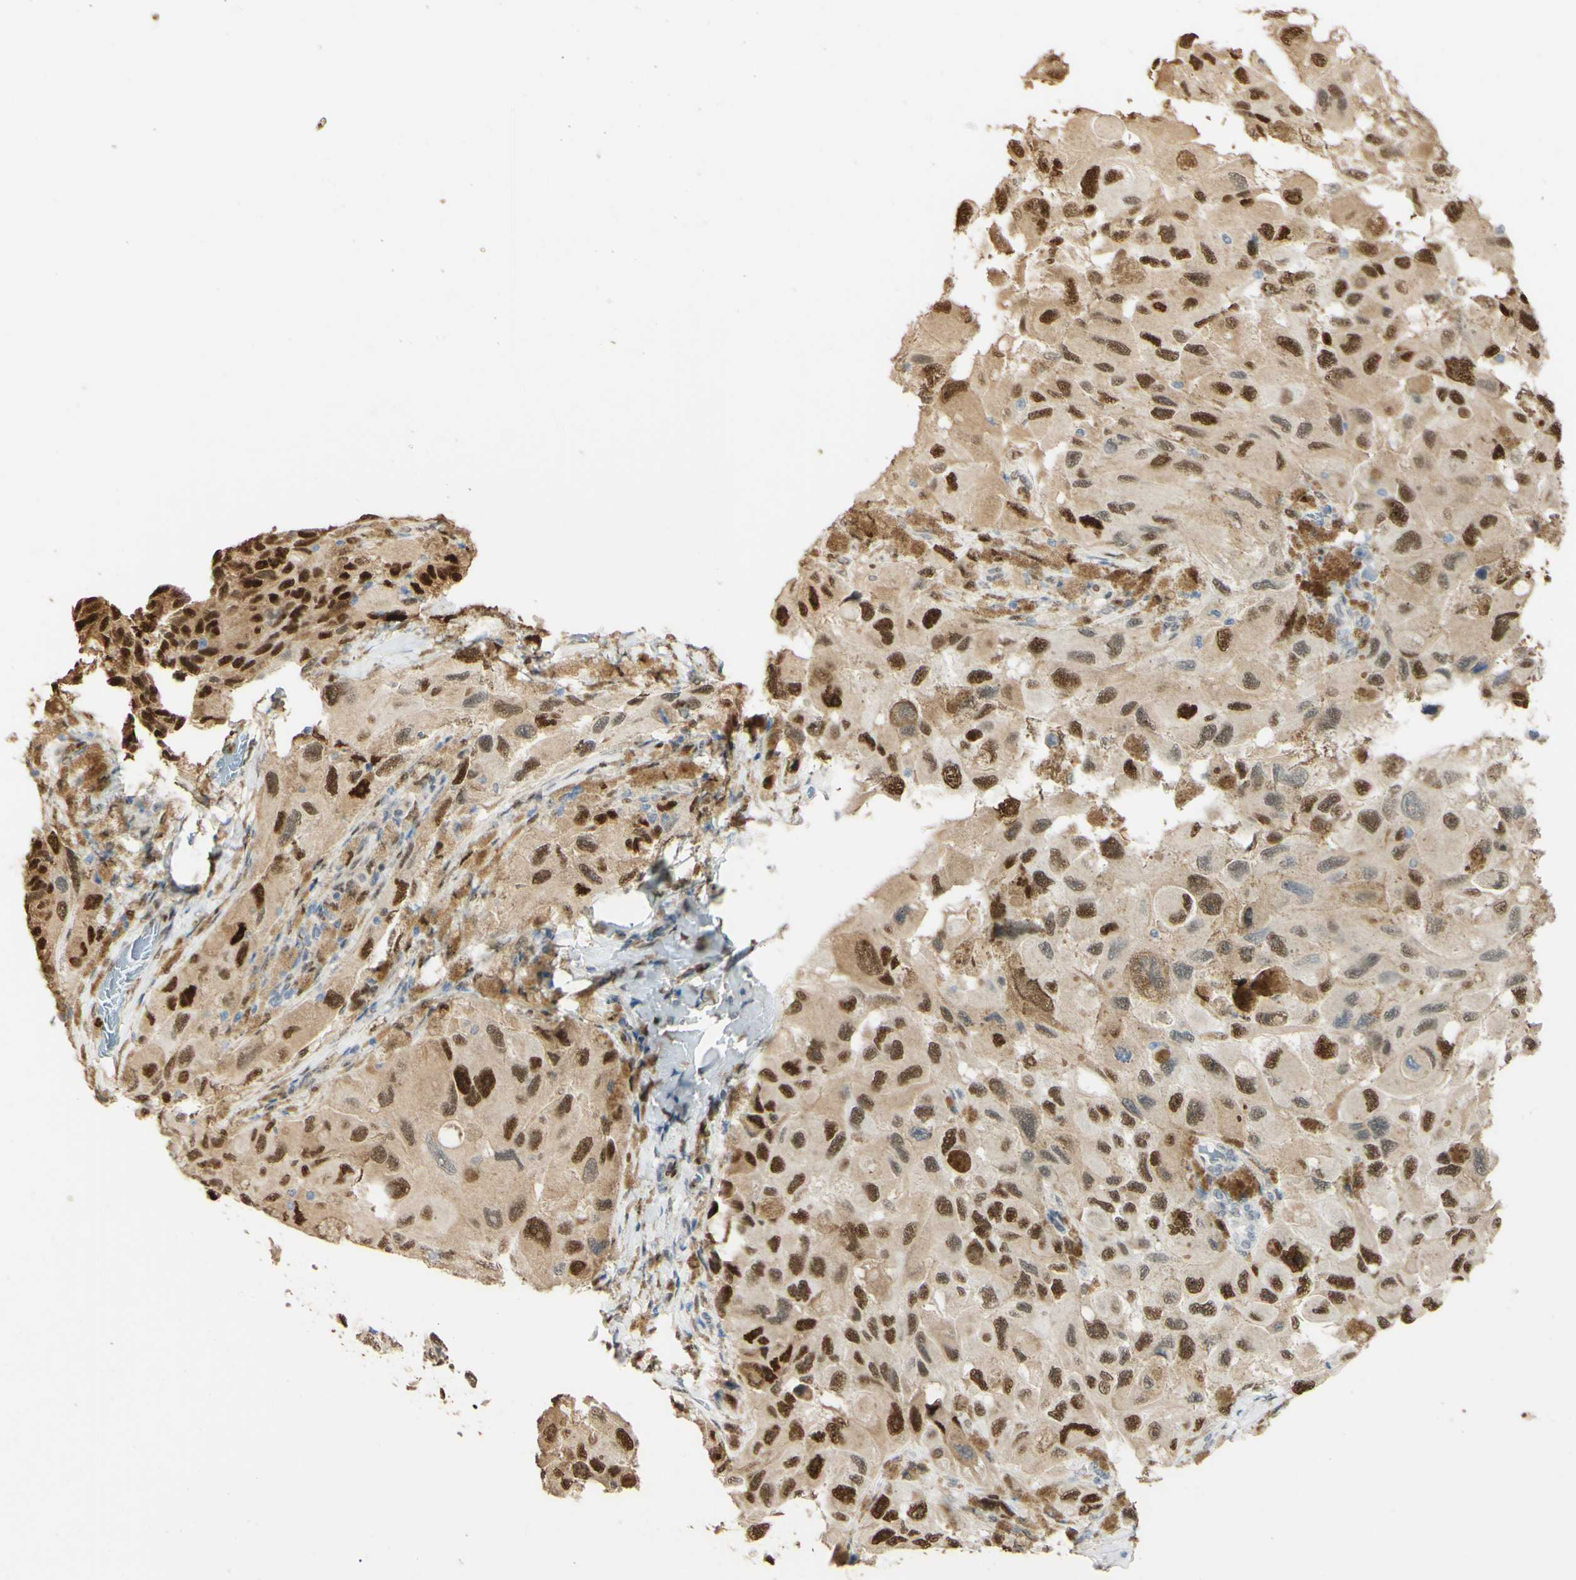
{"staining": {"intensity": "strong", "quantity": ">75%", "location": "cytoplasmic/membranous,nuclear"}, "tissue": "melanoma", "cell_type": "Tumor cells", "image_type": "cancer", "snomed": [{"axis": "morphology", "description": "Malignant melanoma, NOS"}, {"axis": "topography", "description": "Skin"}], "caption": "Human melanoma stained with a protein marker displays strong staining in tumor cells.", "gene": "MAP3K4", "patient": {"sex": "female", "age": 73}}